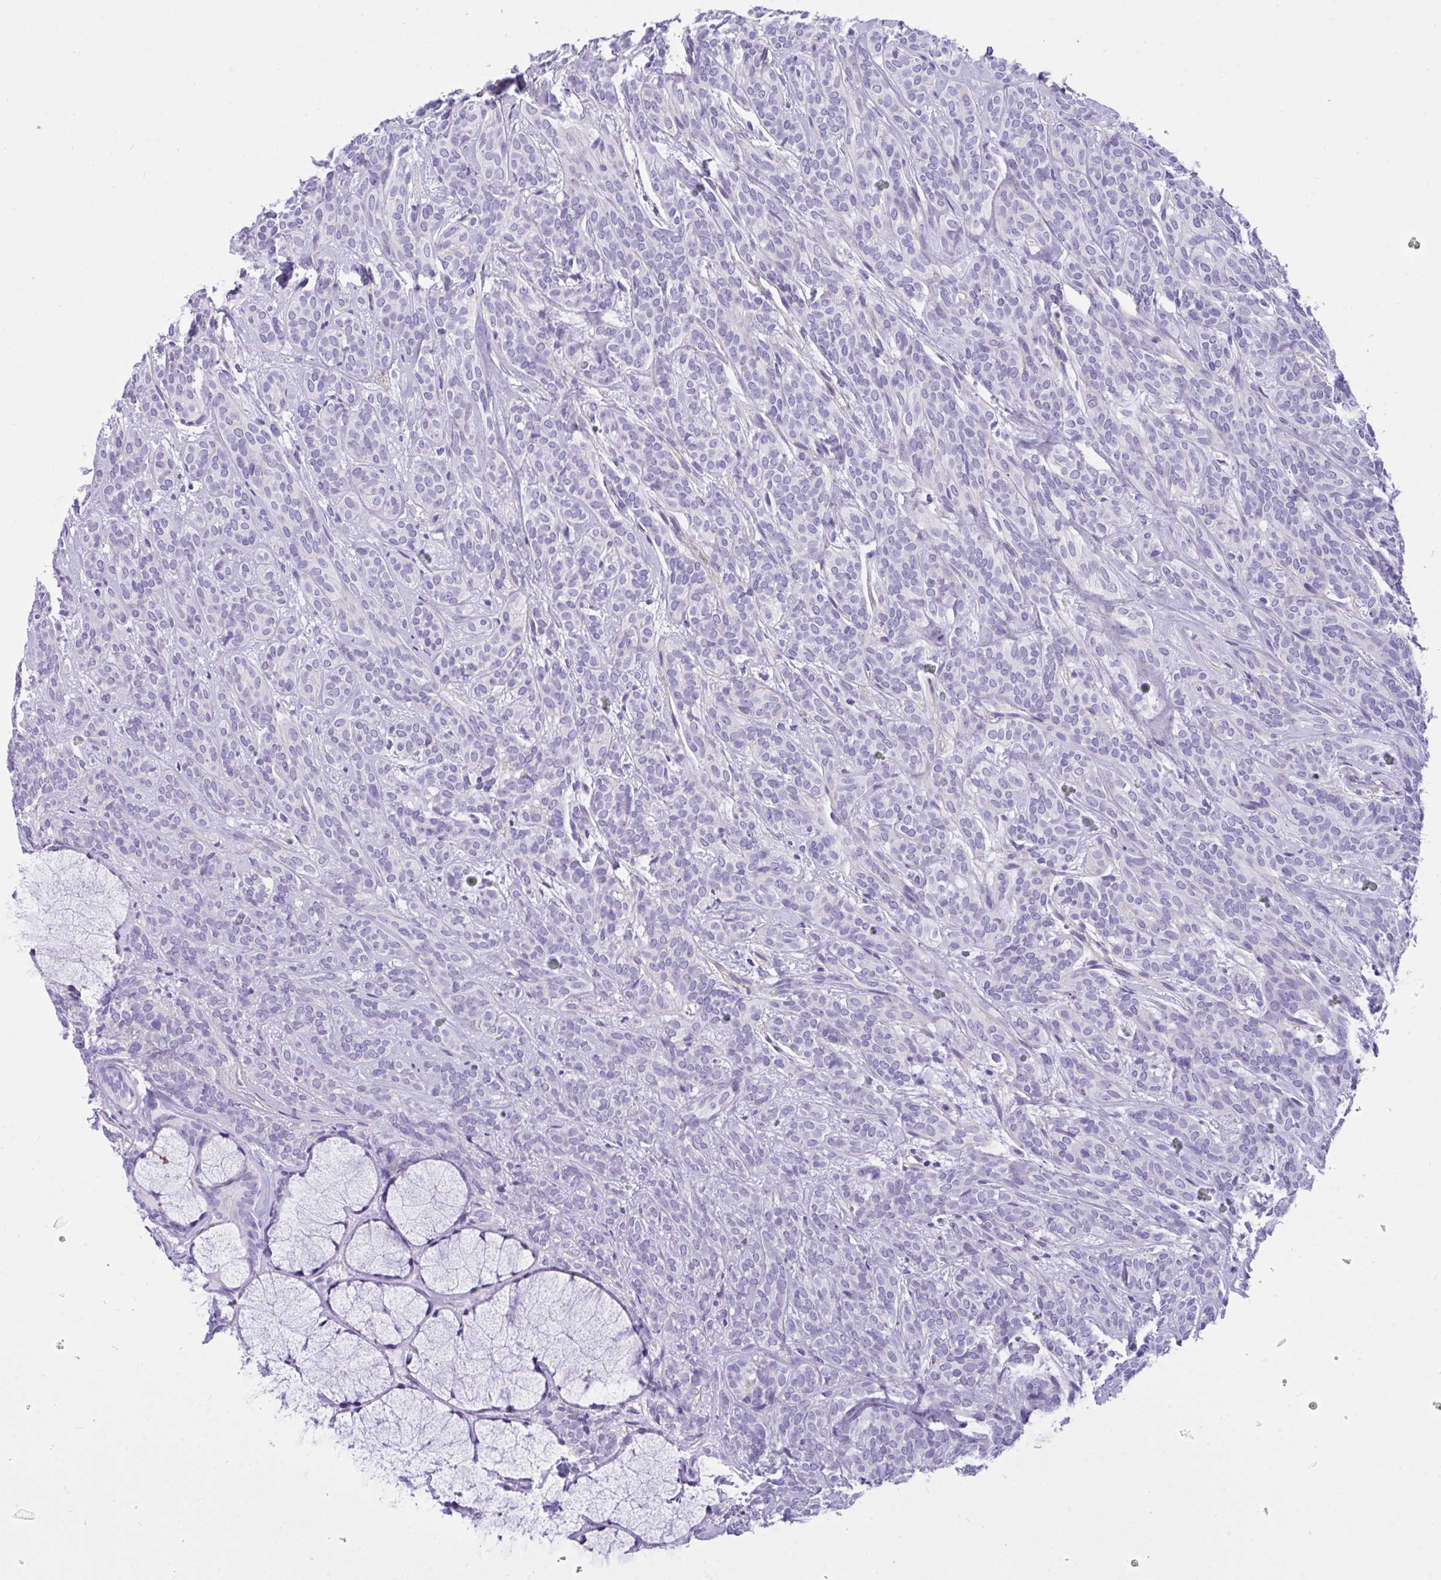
{"staining": {"intensity": "negative", "quantity": "none", "location": "none"}, "tissue": "head and neck cancer", "cell_type": "Tumor cells", "image_type": "cancer", "snomed": [{"axis": "morphology", "description": "Adenocarcinoma, NOS"}, {"axis": "topography", "description": "Head-Neck"}], "caption": "Photomicrograph shows no protein expression in tumor cells of head and neck adenocarcinoma tissue.", "gene": "TLN2", "patient": {"sex": "female", "age": 57}}